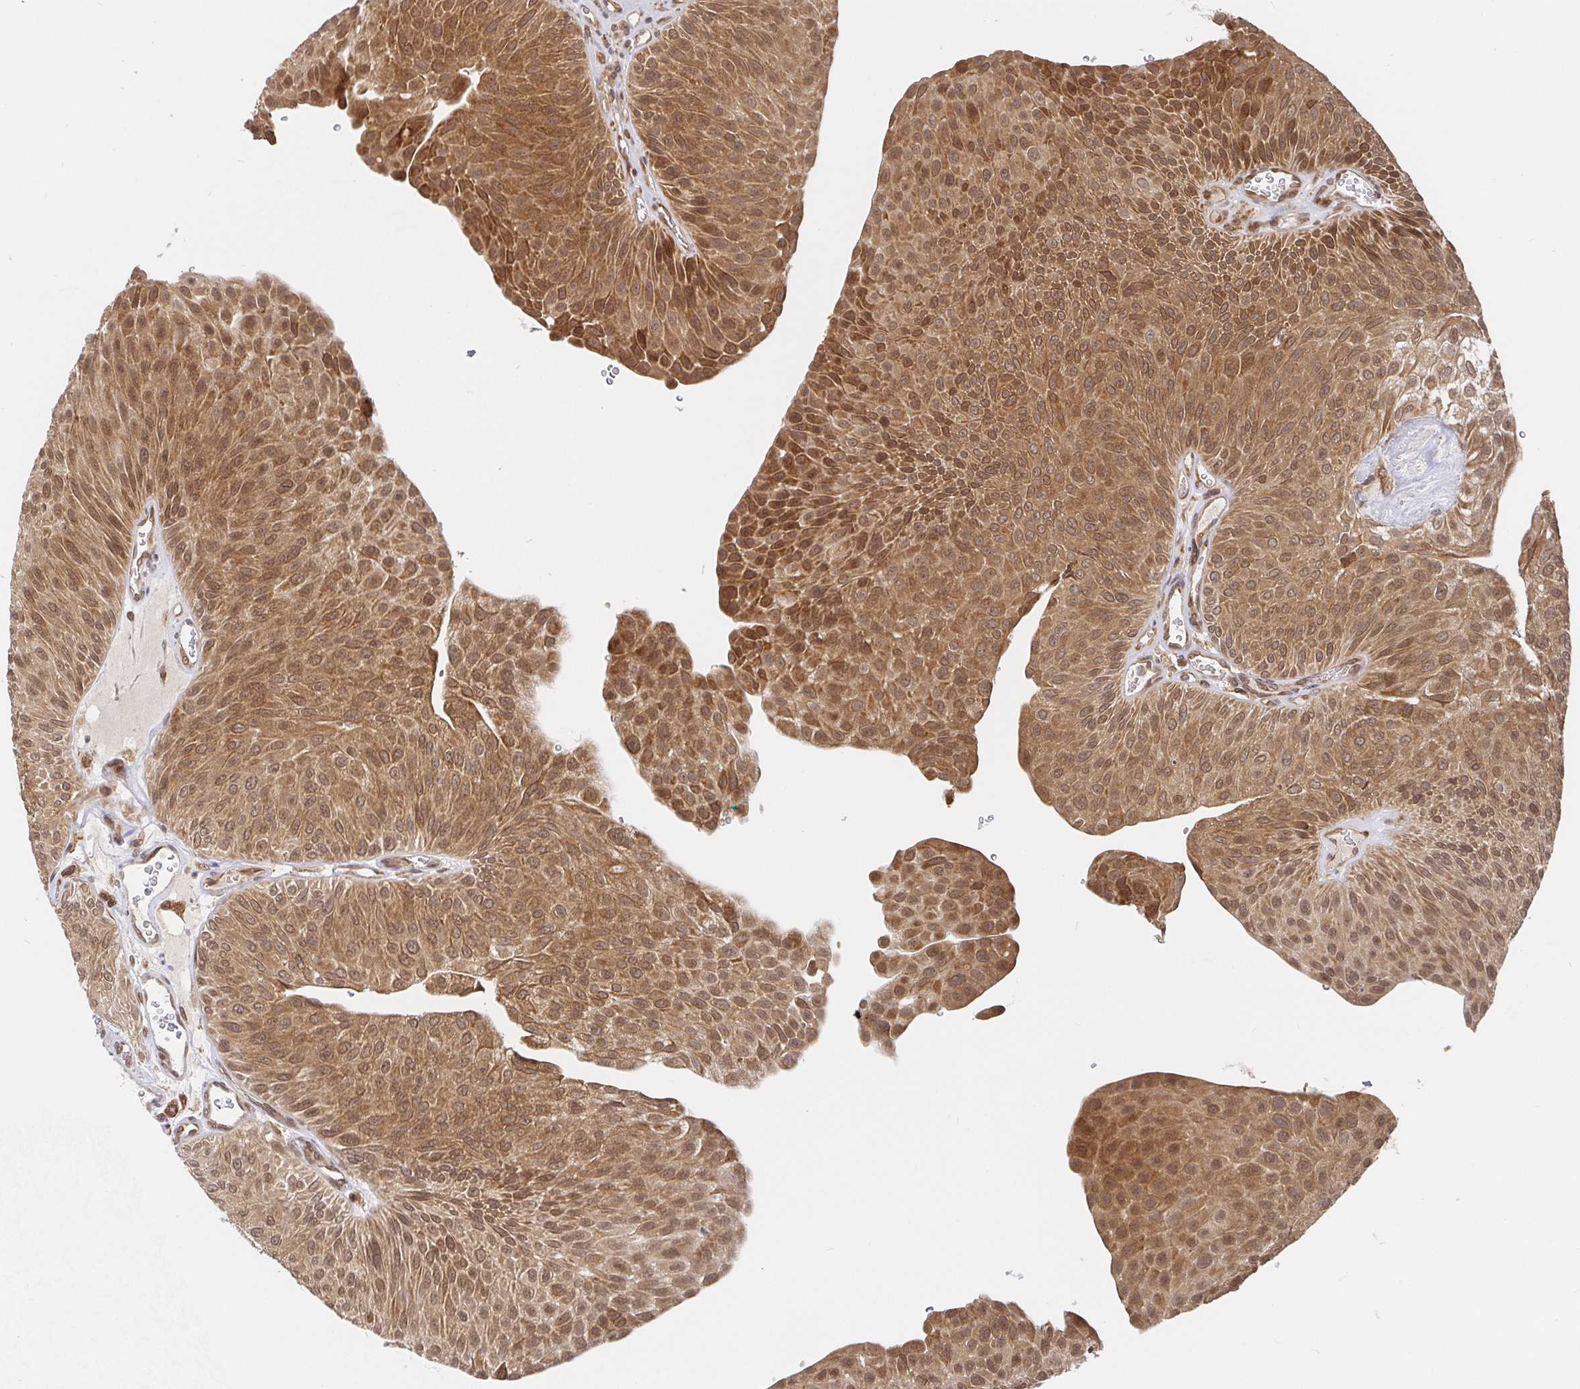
{"staining": {"intensity": "moderate", "quantity": ">75%", "location": "cytoplasmic/membranous,nuclear"}, "tissue": "urothelial cancer", "cell_type": "Tumor cells", "image_type": "cancer", "snomed": [{"axis": "morphology", "description": "Urothelial carcinoma, NOS"}, {"axis": "topography", "description": "Urinary bladder"}], "caption": "Immunohistochemistry micrograph of human urothelial cancer stained for a protein (brown), which exhibits medium levels of moderate cytoplasmic/membranous and nuclear staining in approximately >75% of tumor cells.", "gene": "ALG1", "patient": {"sex": "male", "age": 67}}